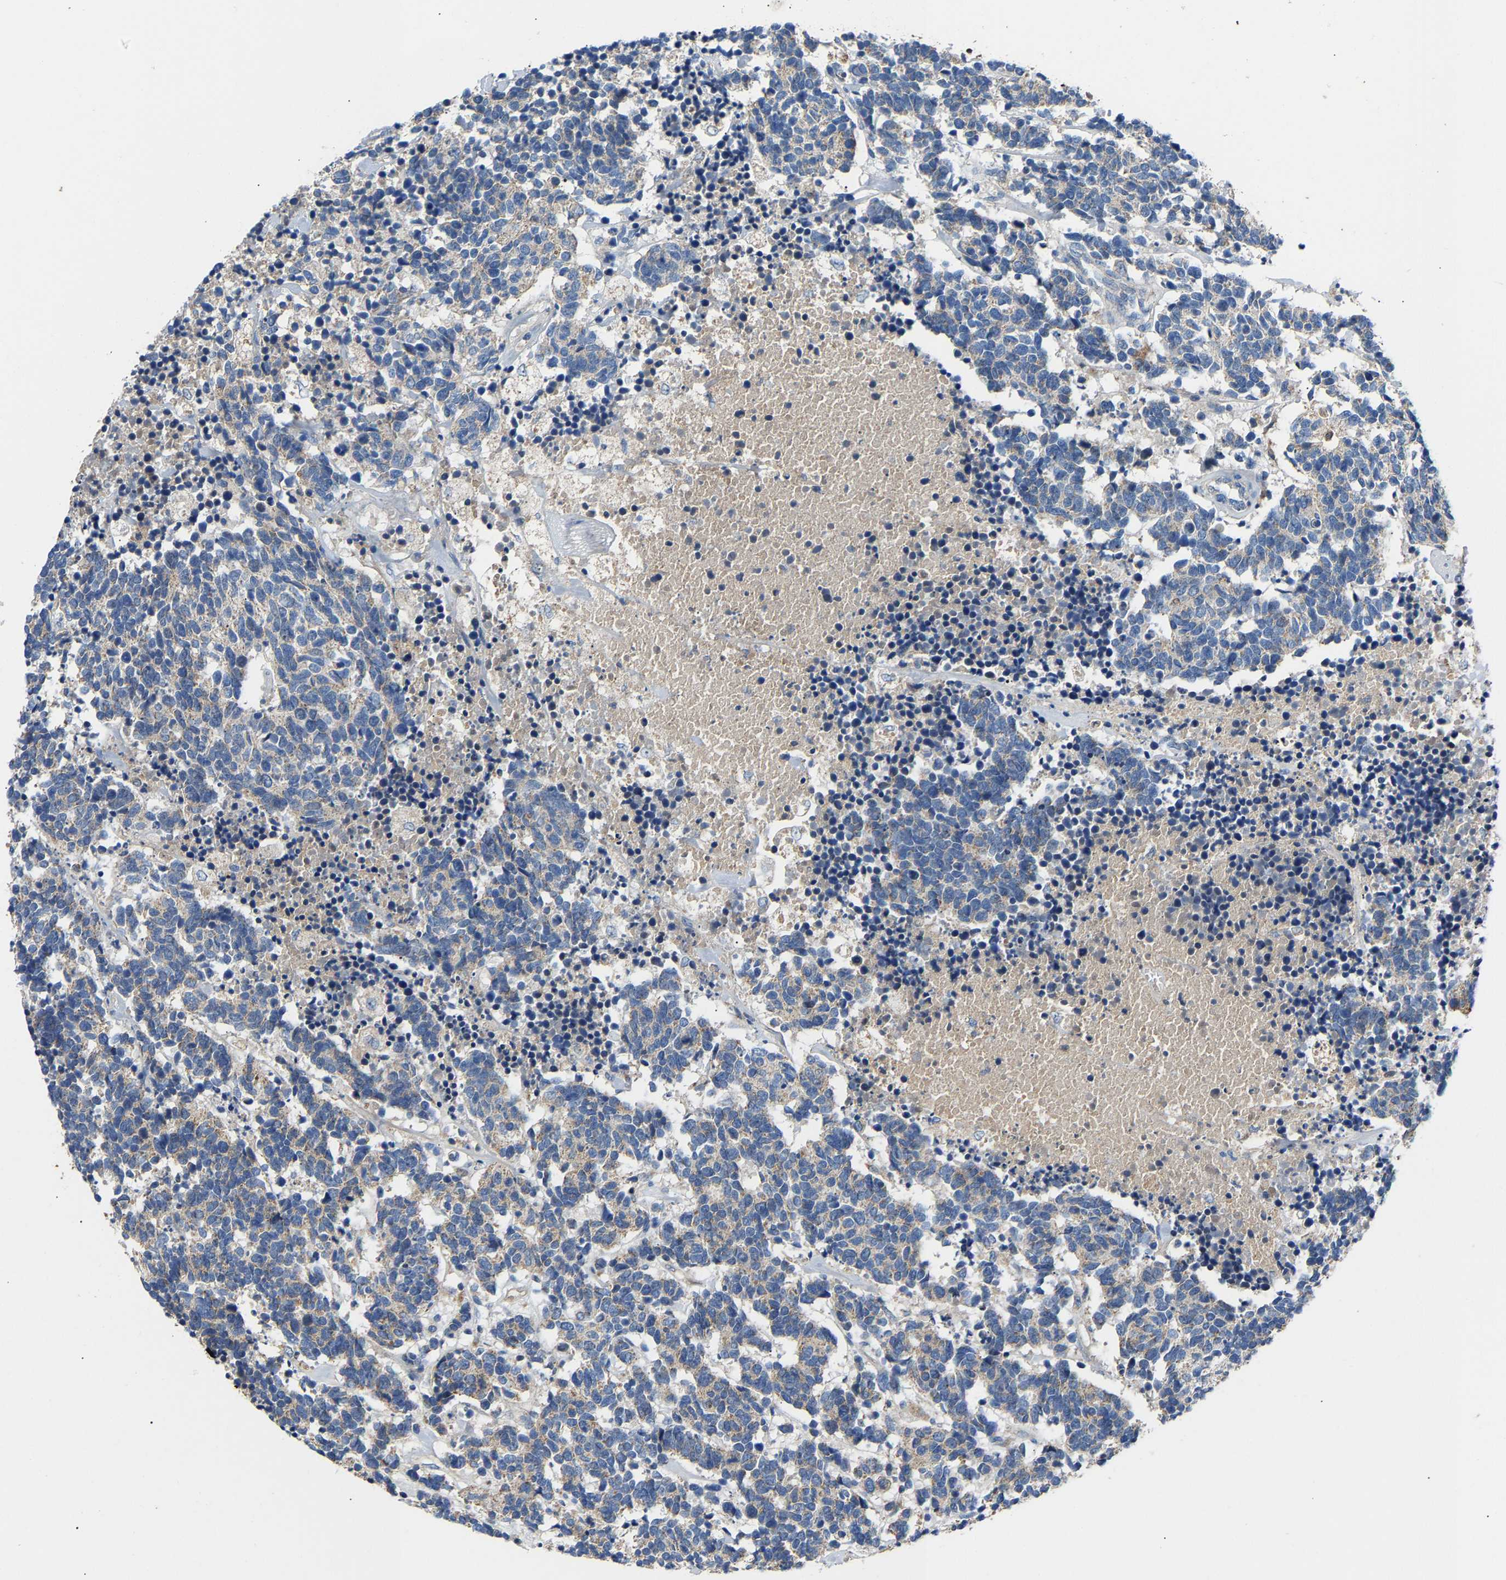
{"staining": {"intensity": "negative", "quantity": "none", "location": "none"}, "tissue": "carcinoid", "cell_type": "Tumor cells", "image_type": "cancer", "snomed": [{"axis": "morphology", "description": "Carcinoma, NOS"}, {"axis": "morphology", "description": "Carcinoid, malignant, NOS"}, {"axis": "topography", "description": "Urinary bladder"}], "caption": "Carcinoid was stained to show a protein in brown. There is no significant staining in tumor cells.", "gene": "CCDC171", "patient": {"sex": "male", "age": 57}}